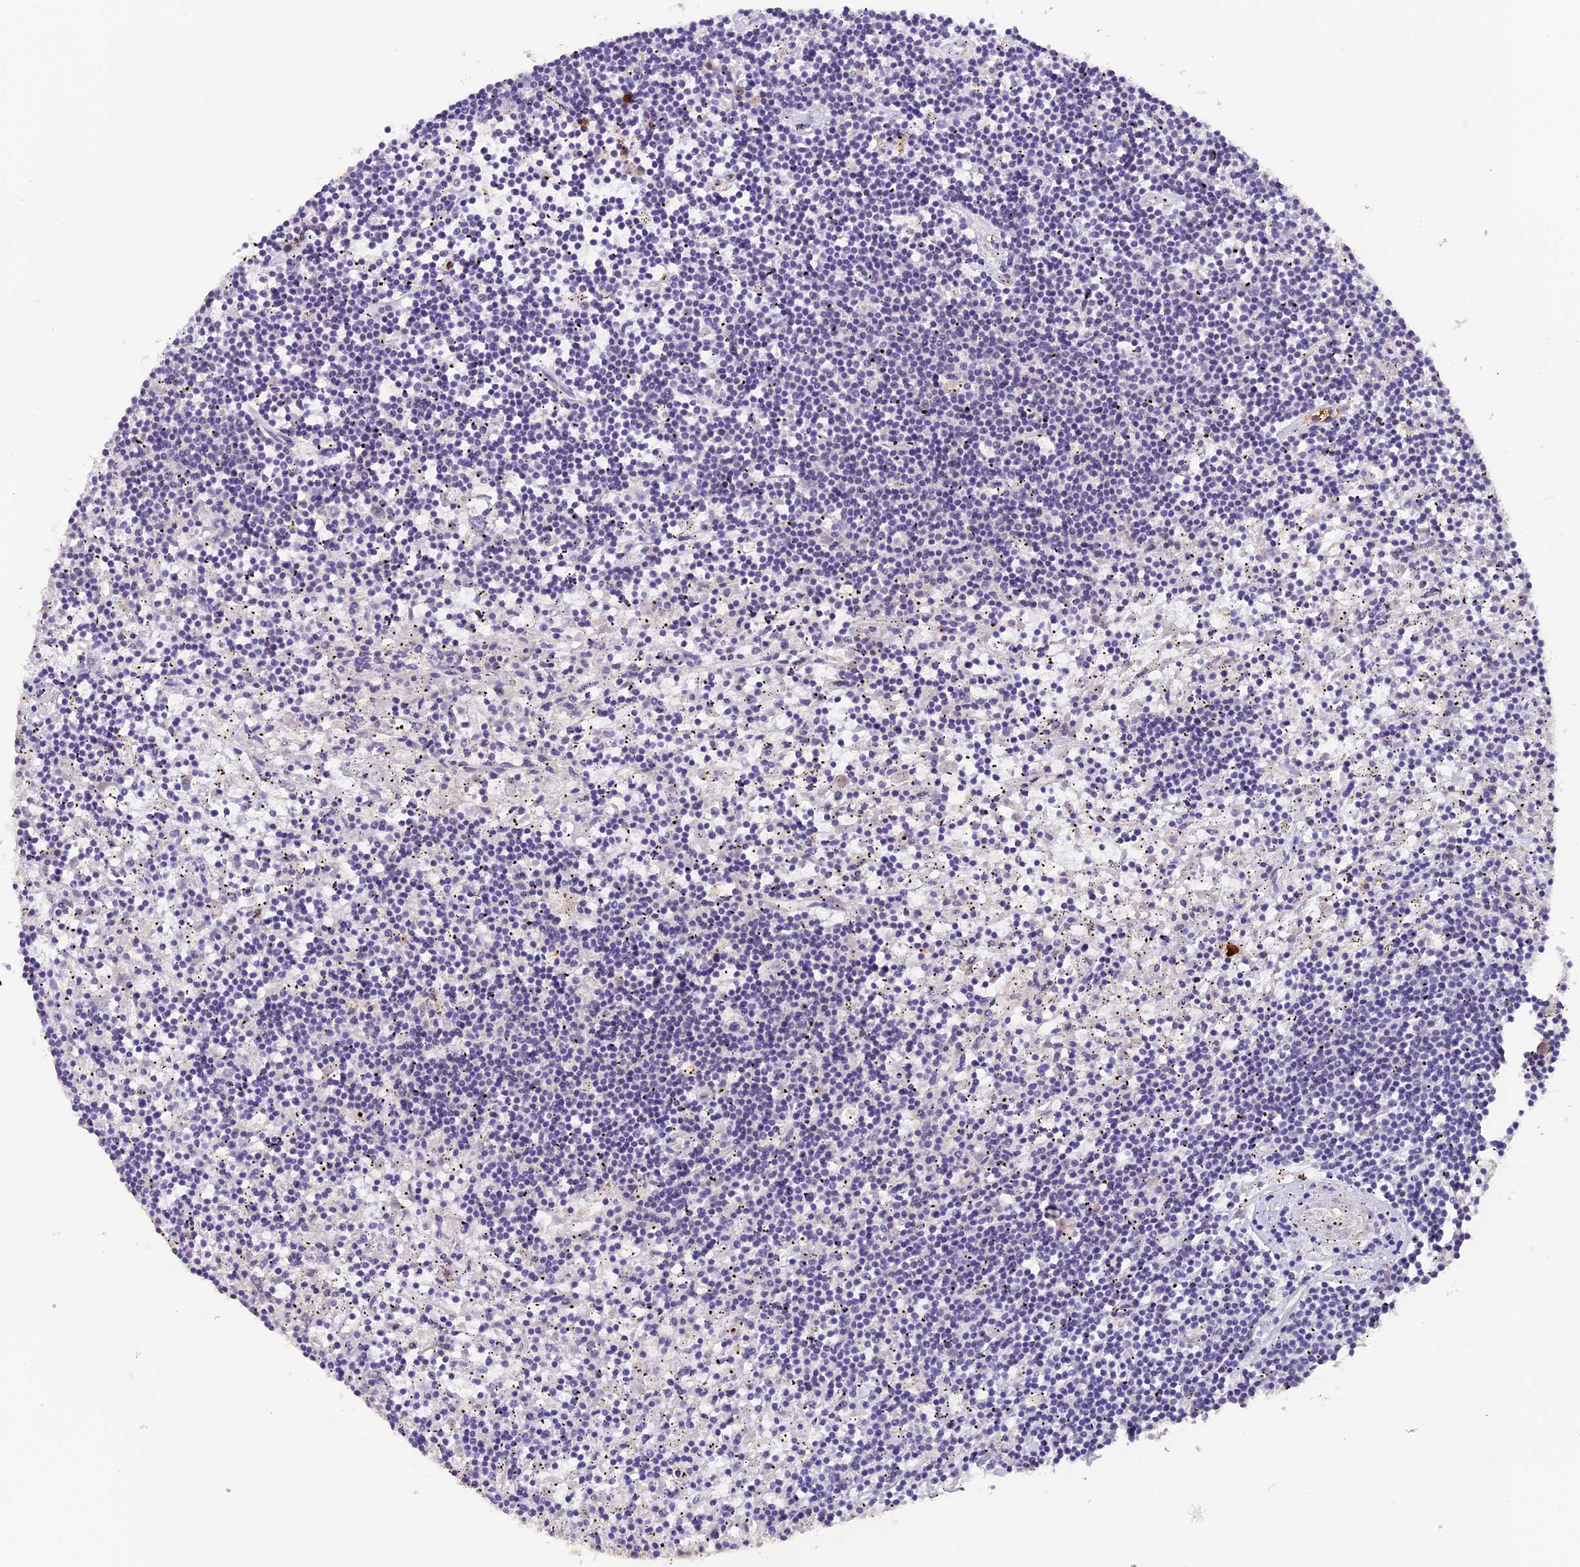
{"staining": {"intensity": "negative", "quantity": "none", "location": "none"}, "tissue": "lymphoma", "cell_type": "Tumor cells", "image_type": "cancer", "snomed": [{"axis": "morphology", "description": "Malignant lymphoma, non-Hodgkin's type, Low grade"}, {"axis": "topography", "description": "Spleen"}], "caption": "Tumor cells show no significant protein expression in lymphoma. (Brightfield microscopy of DAB (3,3'-diaminobenzidine) IHC at high magnification).", "gene": "NCK2", "patient": {"sex": "male", "age": 76}}